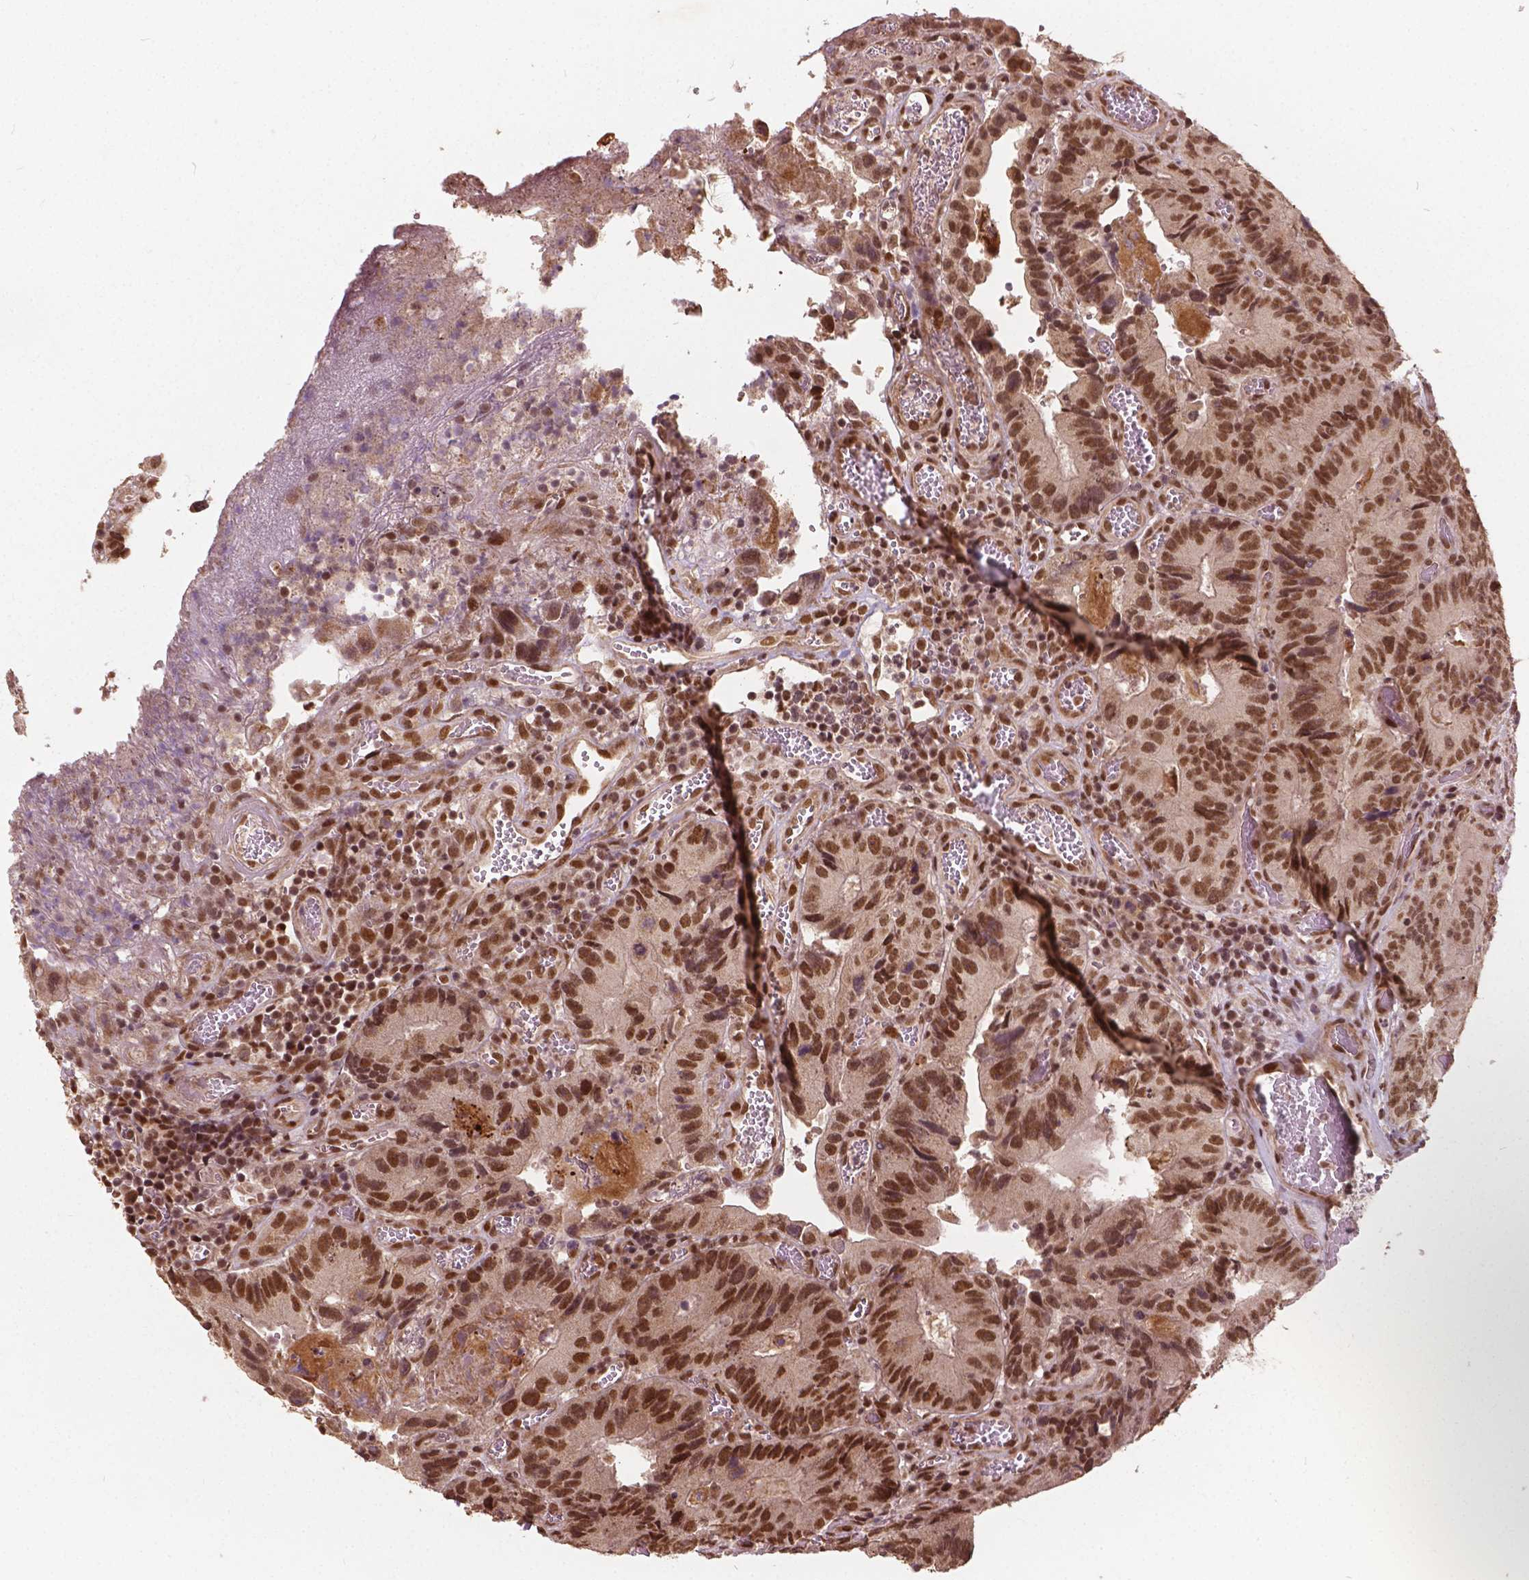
{"staining": {"intensity": "moderate", "quantity": ">75%", "location": "nuclear"}, "tissue": "colorectal cancer", "cell_type": "Tumor cells", "image_type": "cancer", "snomed": [{"axis": "morphology", "description": "Adenocarcinoma, NOS"}, {"axis": "topography", "description": "Colon"}], "caption": "Colorectal cancer was stained to show a protein in brown. There is medium levels of moderate nuclear staining in approximately >75% of tumor cells.", "gene": "GPS2", "patient": {"sex": "female", "age": 86}}